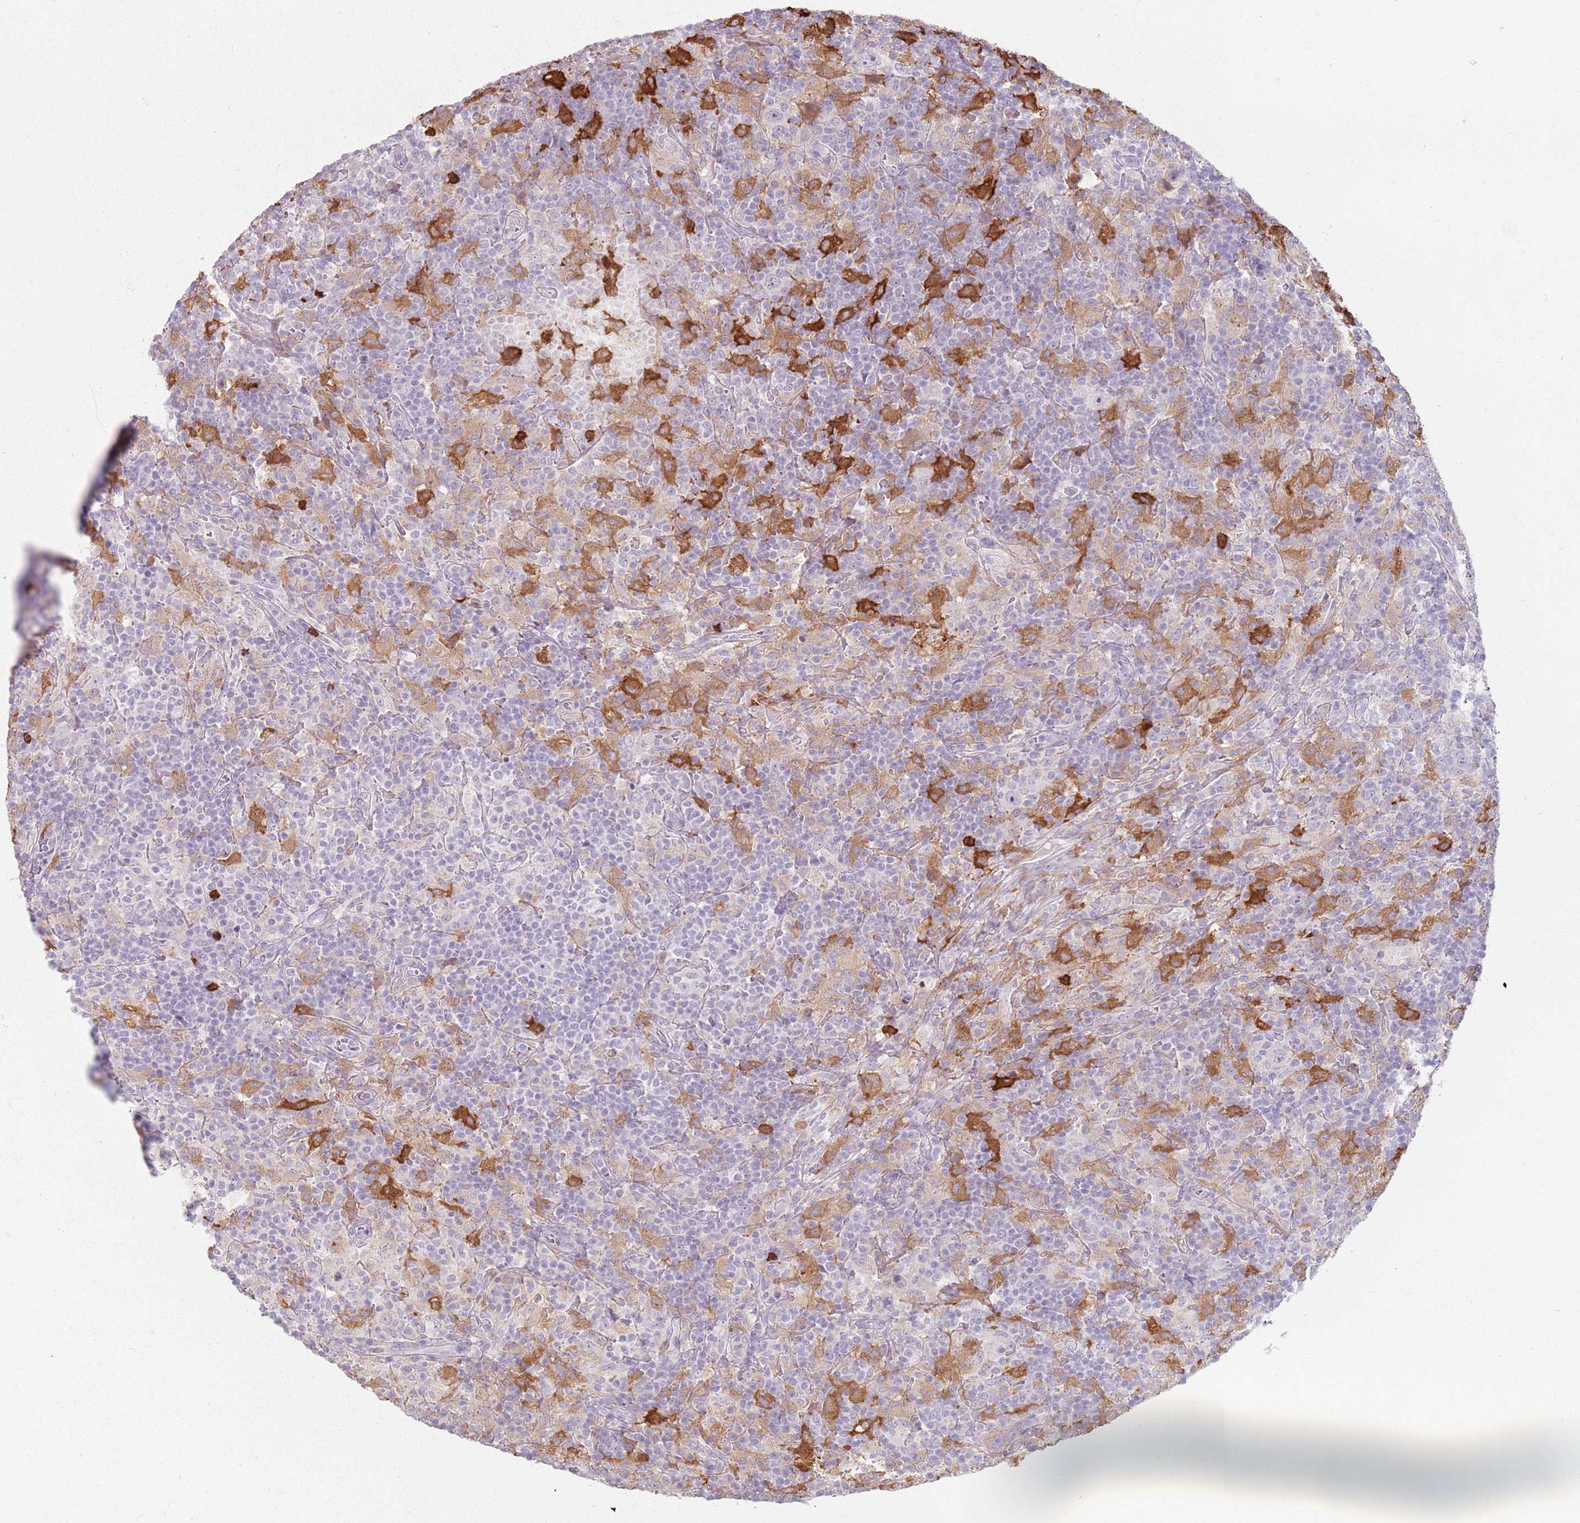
{"staining": {"intensity": "negative", "quantity": "none", "location": "none"}, "tissue": "lymphoma", "cell_type": "Tumor cells", "image_type": "cancer", "snomed": [{"axis": "morphology", "description": "Hodgkin's disease, NOS"}, {"axis": "topography", "description": "Lymph node"}], "caption": "This histopathology image is of Hodgkin's disease stained with immunohistochemistry to label a protein in brown with the nuclei are counter-stained blue. There is no positivity in tumor cells. (Stains: DAB (3,3'-diaminobenzidine) immunohistochemistry (IHC) with hematoxylin counter stain, Microscopy: brightfield microscopy at high magnification).", "gene": "GDPGP1", "patient": {"sex": "male", "age": 70}}